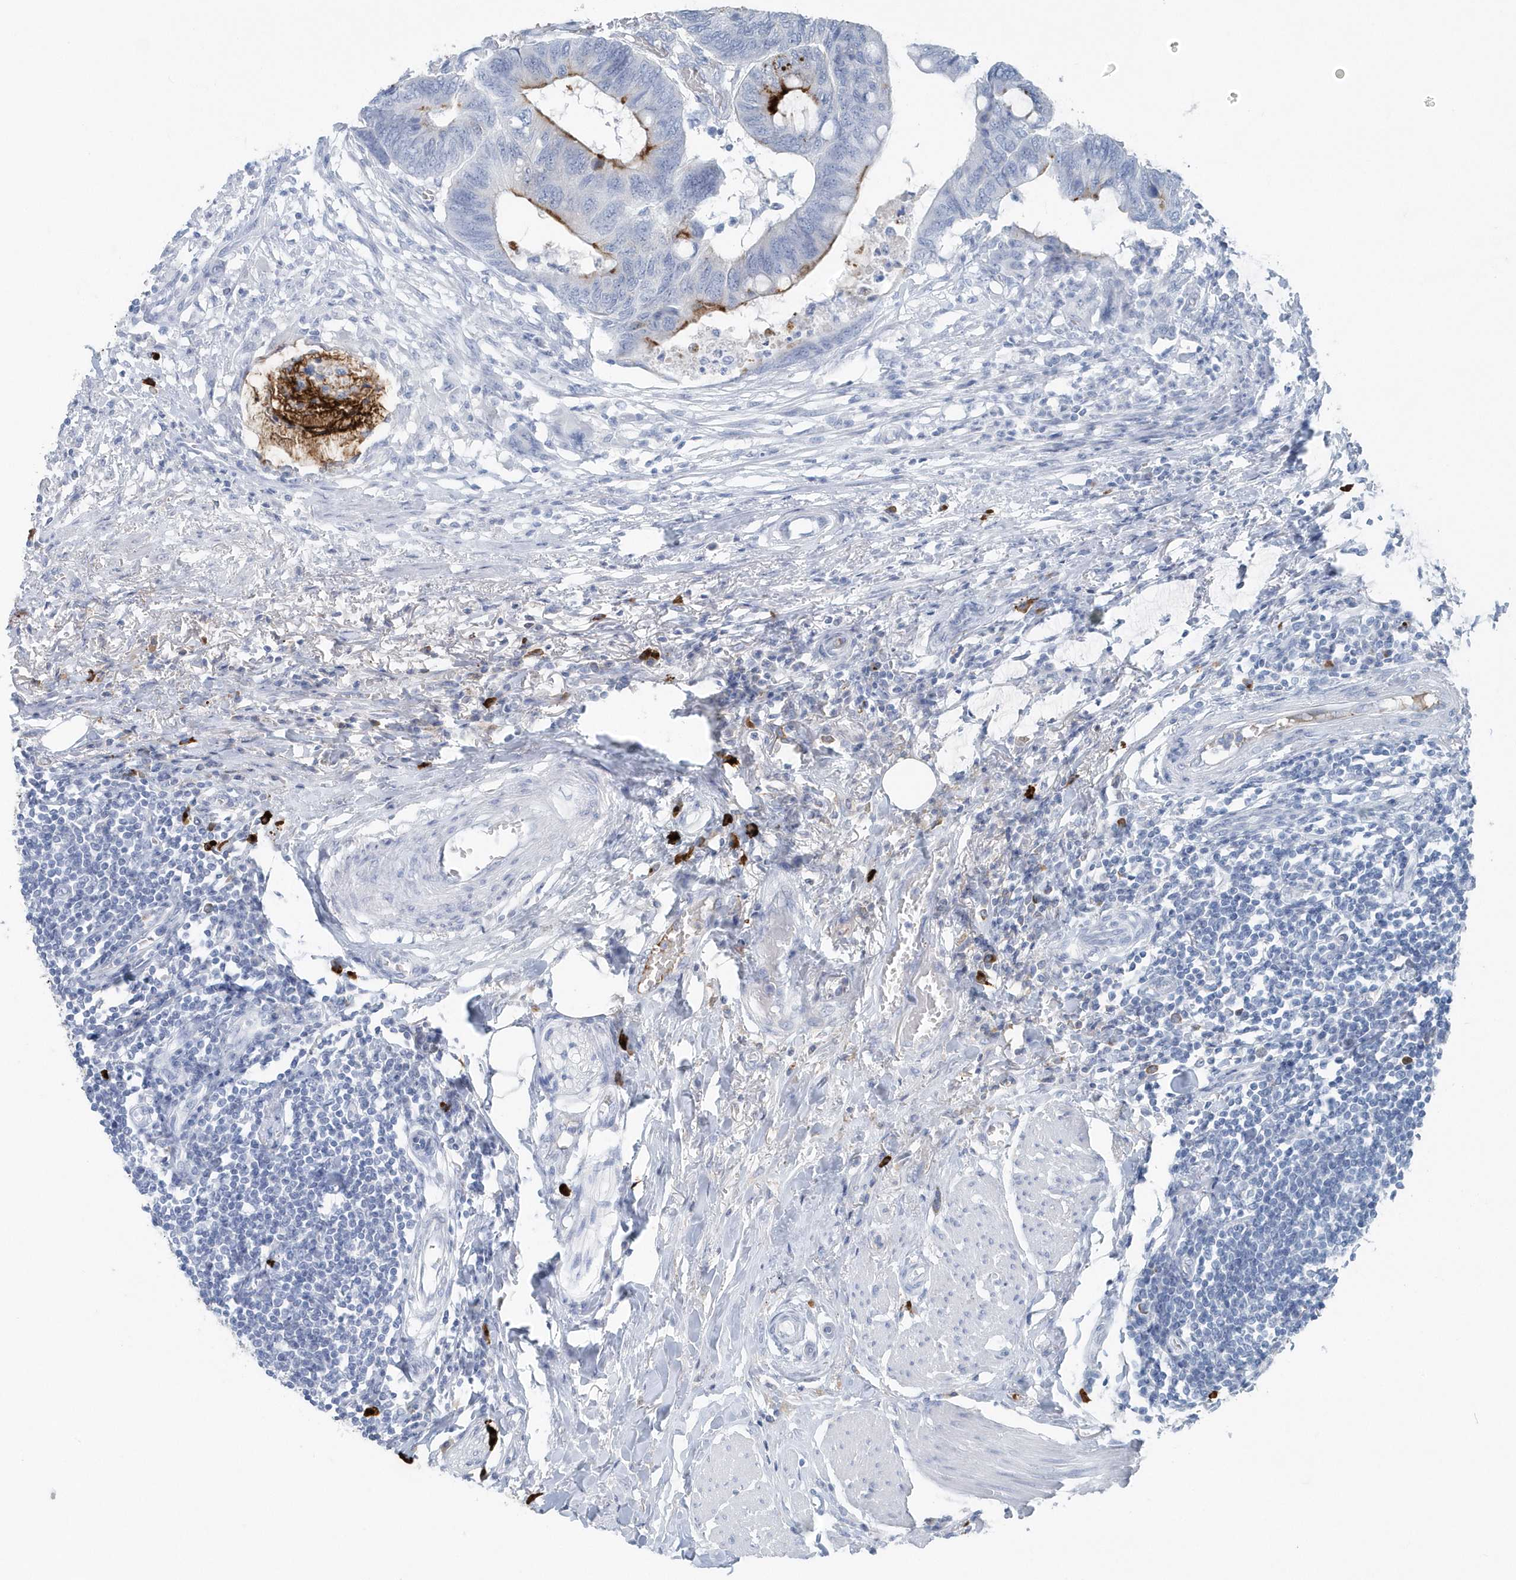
{"staining": {"intensity": "strong", "quantity": "<25%", "location": "cytoplasmic/membranous"}, "tissue": "colorectal cancer", "cell_type": "Tumor cells", "image_type": "cancer", "snomed": [{"axis": "morphology", "description": "Normal tissue, NOS"}, {"axis": "morphology", "description": "Adenocarcinoma, NOS"}, {"axis": "topography", "description": "Rectum"}, {"axis": "topography", "description": "Peripheral nerve tissue"}], "caption": "IHC of adenocarcinoma (colorectal) exhibits medium levels of strong cytoplasmic/membranous expression in about <25% of tumor cells.", "gene": "JCHAIN", "patient": {"sex": "male", "age": 92}}